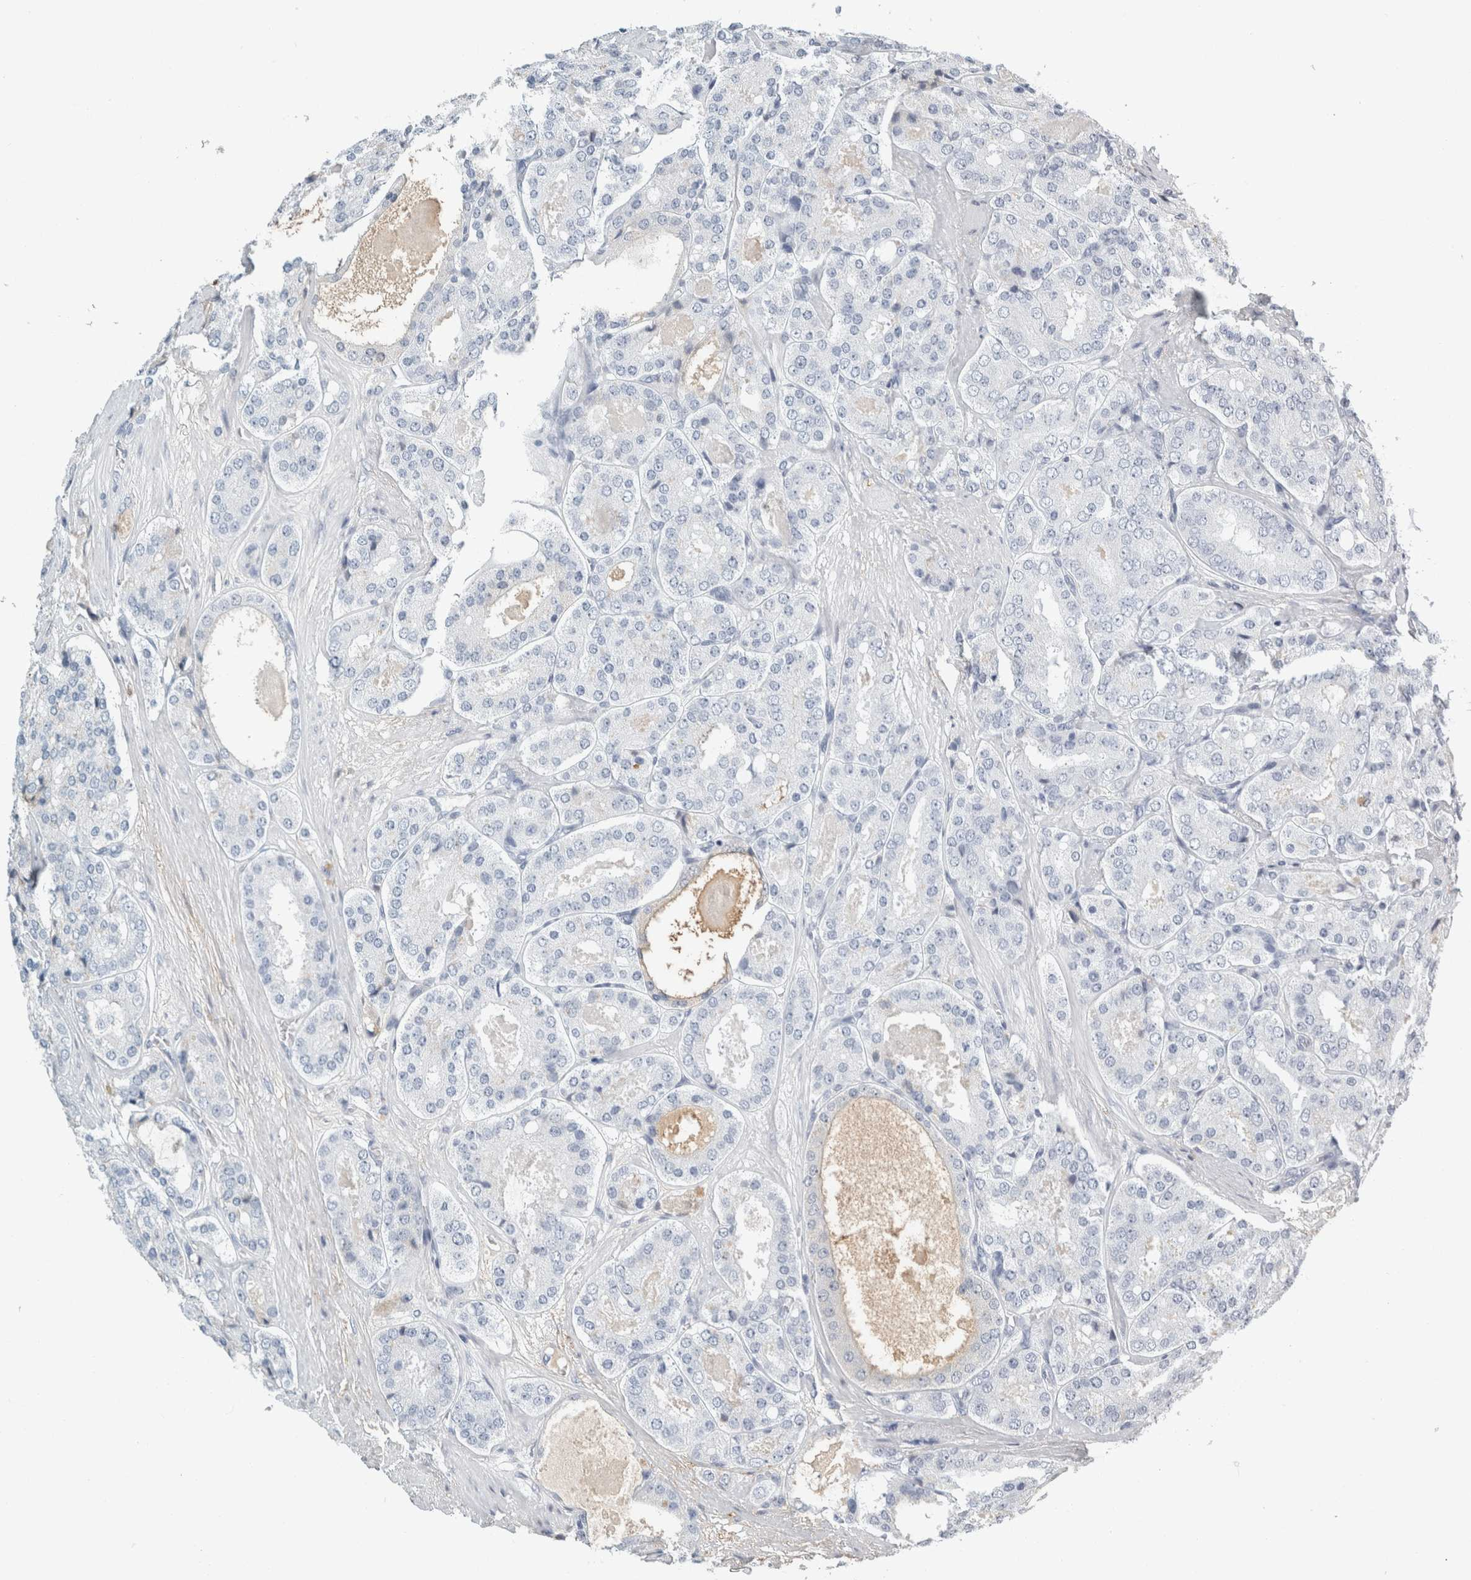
{"staining": {"intensity": "negative", "quantity": "none", "location": "none"}, "tissue": "prostate cancer", "cell_type": "Tumor cells", "image_type": "cancer", "snomed": [{"axis": "morphology", "description": "Adenocarcinoma, High grade"}, {"axis": "topography", "description": "Prostate"}], "caption": "Immunohistochemical staining of human adenocarcinoma (high-grade) (prostate) exhibits no significant positivity in tumor cells.", "gene": "TSPAN8", "patient": {"sex": "male", "age": 65}}